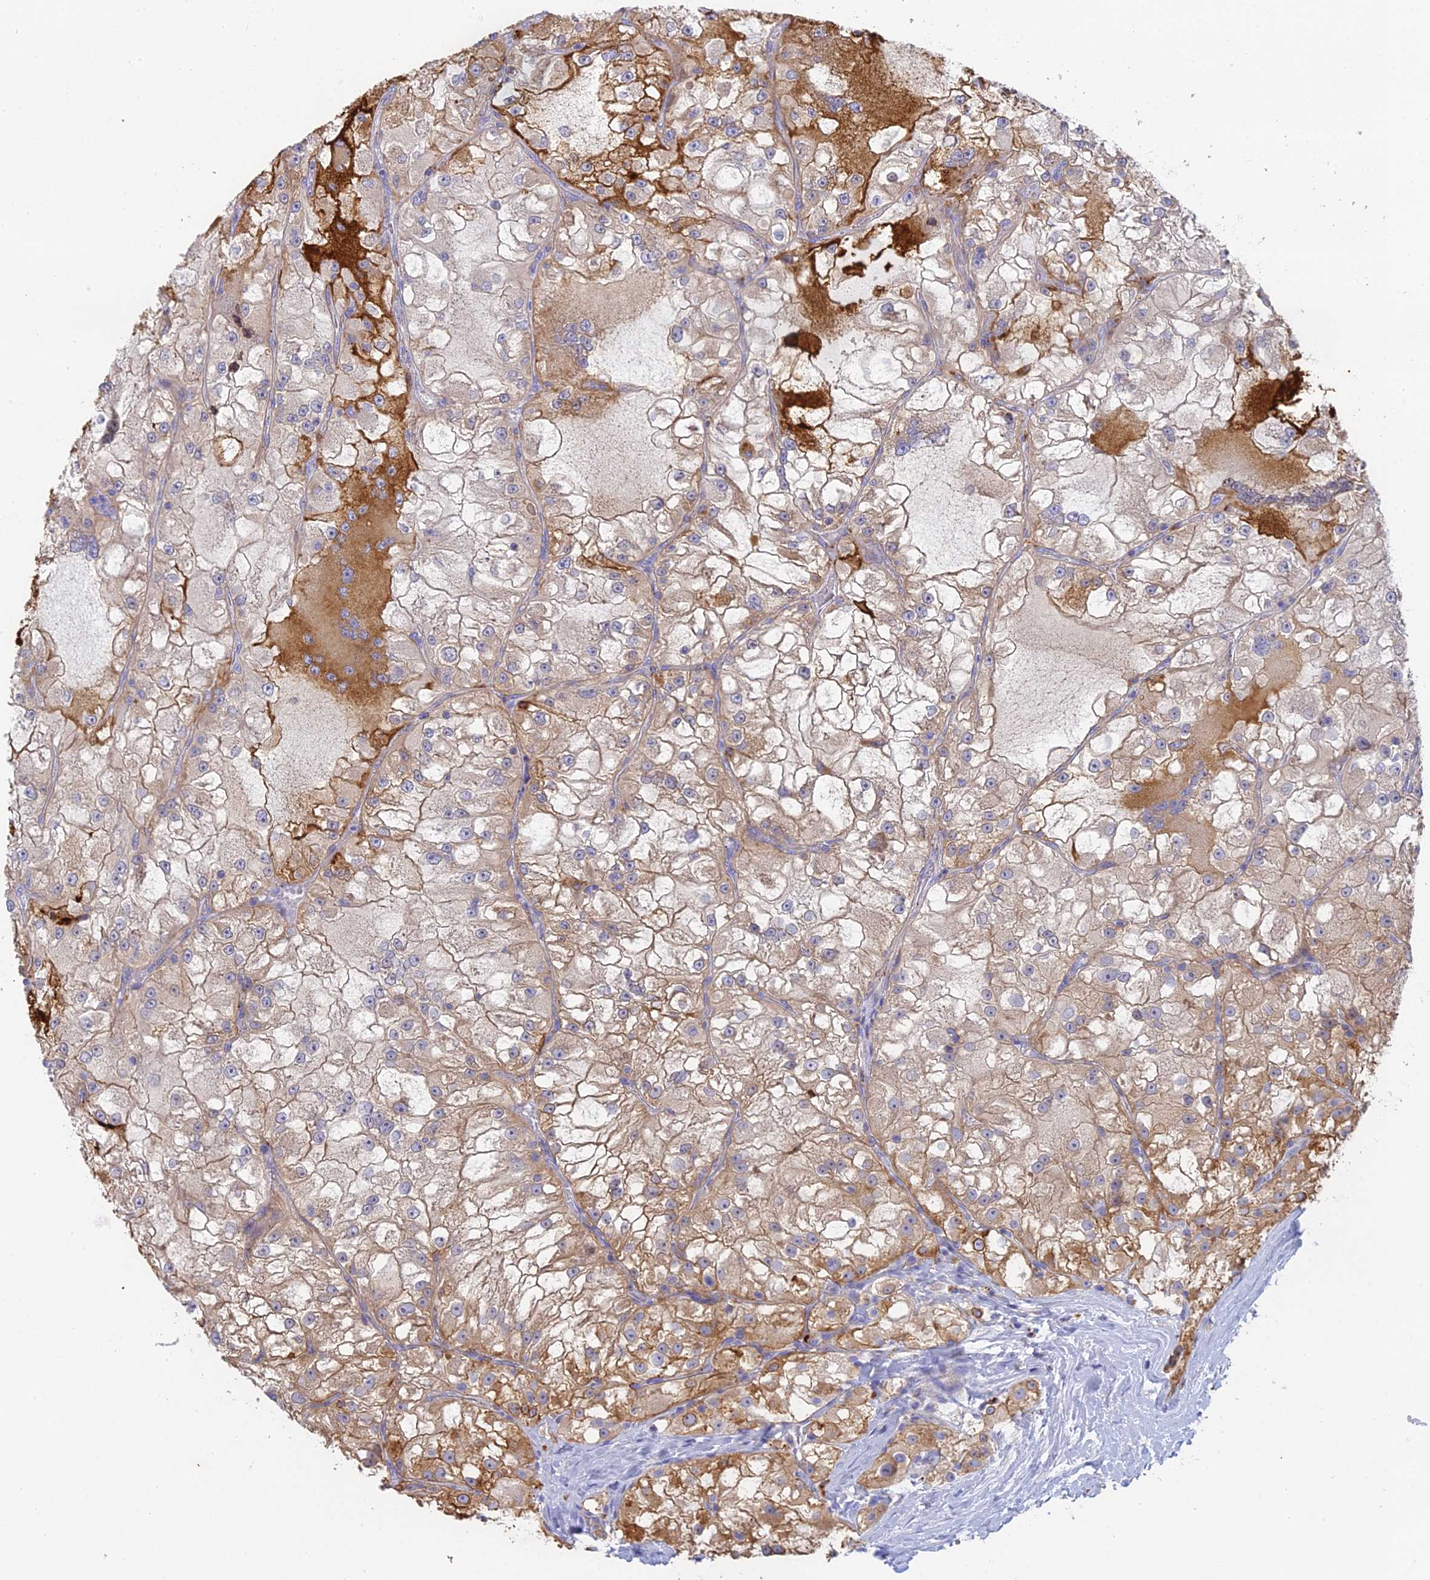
{"staining": {"intensity": "moderate", "quantity": "25%-75%", "location": "cytoplasmic/membranous"}, "tissue": "renal cancer", "cell_type": "Tumor cells", "image_type": "cancer", "snomed": [{"axis": "morphology", "description": "Adenocarcinoma, NOS"}, {"axis": "topography", "description": "Kidney"}], "caption": "Protein expression analysis of renal cancer (adenocarcinoma) demonstrates moderate cytoplasmic/membranous expression in approximately 25%-75% of tumor cells.", "gene": "WDR6", "patient": {"sex": "female", "age": 72}}